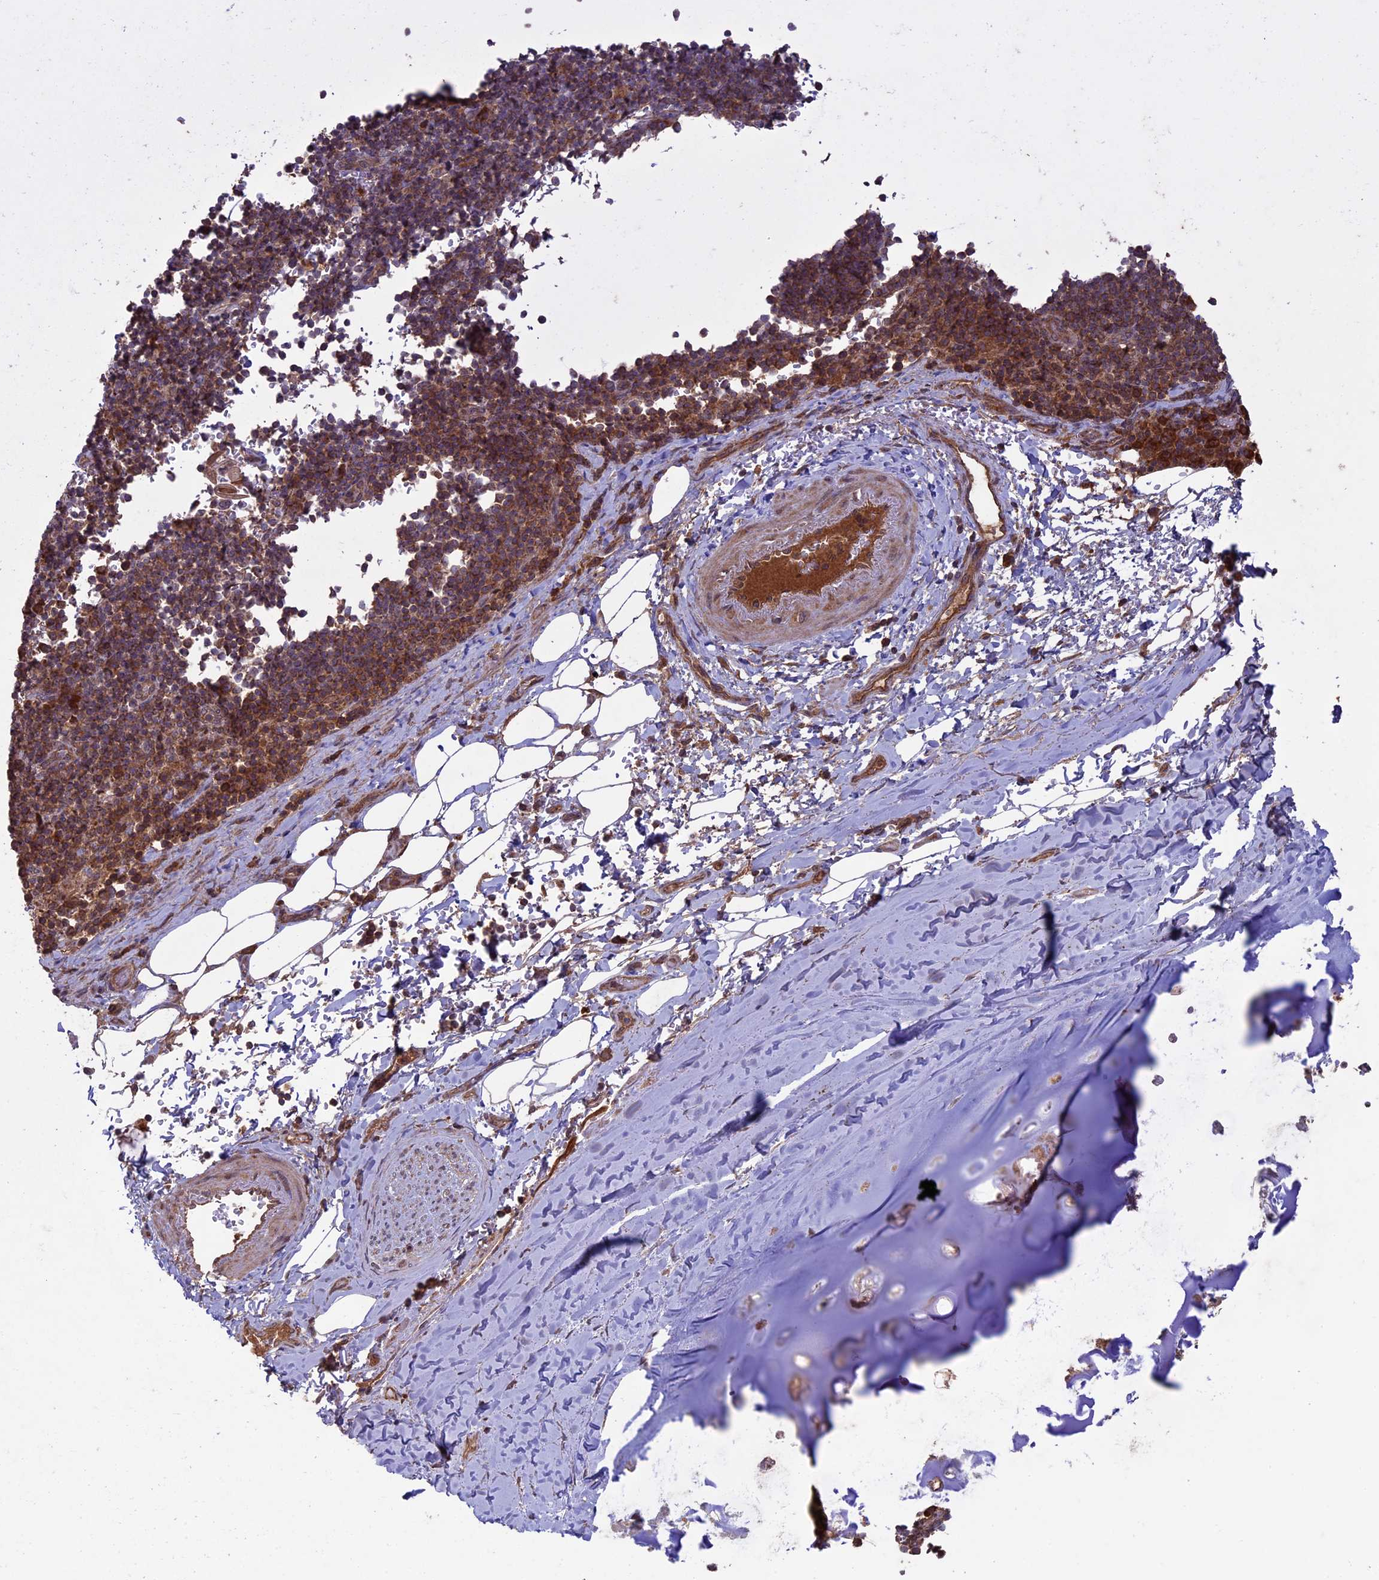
{"staining": {"intensity": "moderate", "quantity": ">75%", "location": "cytoplasmic/membranous"}, "tissue": "adipose tissue", "cell_type": "Adipocytes", "image_type": "normal", "snomed": [{"axis": "morphology", "description": "Normal tissue, NOS"}, {"axis": "topography", "description": "Lymph node"}, {"axis": "topography", "description": "Cartilage tissue"}, {"axis": "topography", "description": "Bronchus"}], "caption": "An image of adipose tissue stained for a protein demonstrates moderate cytoplasmic/membranous brown staining in adipocytes. (DAB IHC, brown staining for protein, blue staining for nuclei).", "gene": "RCCD1", "patient": {"sex": "male", "age": 63}}